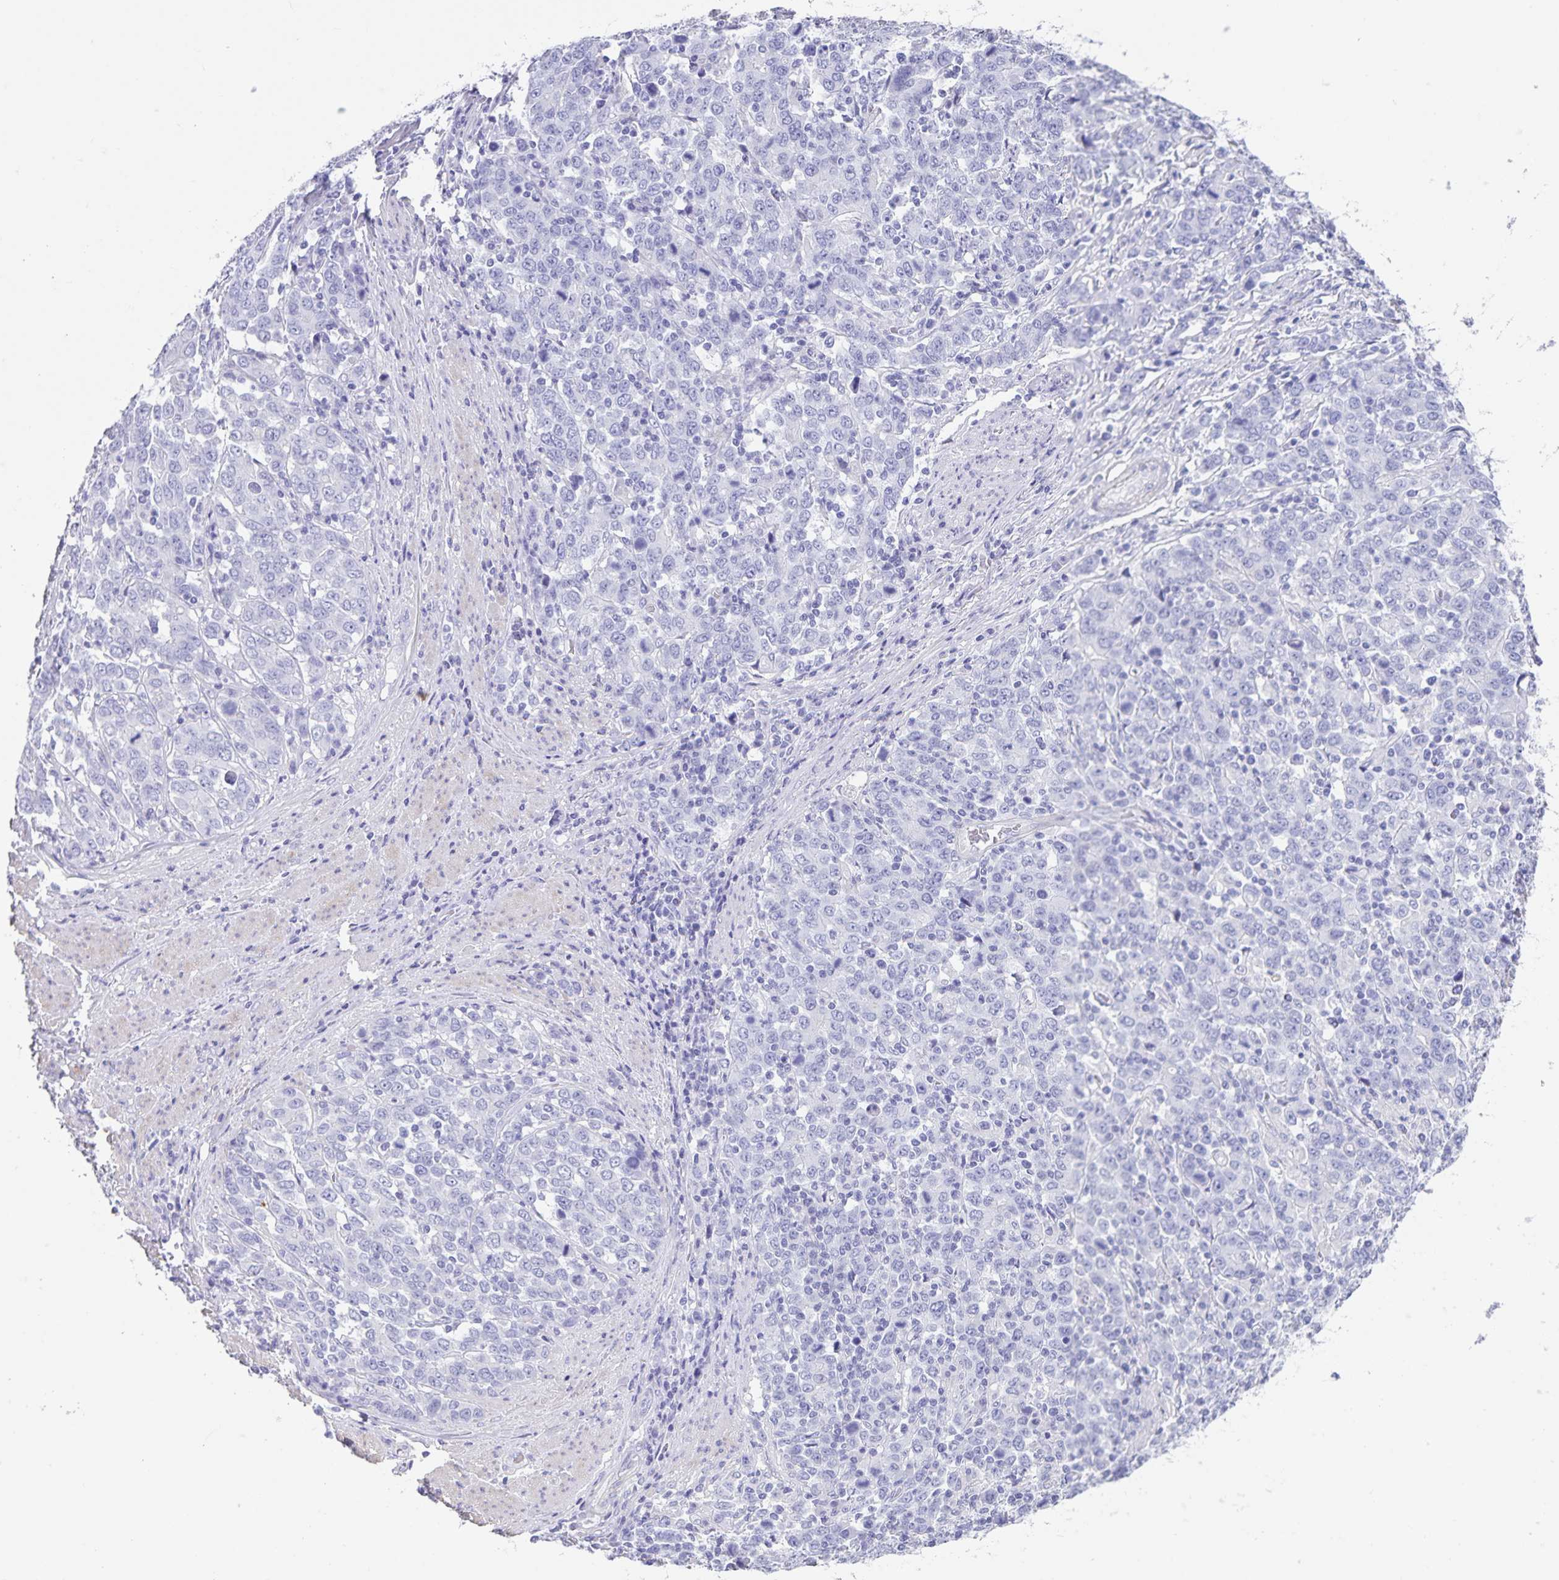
{"staining": {"intensity": "negative", "quantity": "none", "location": "none"}, "tissue": "stomach cancer", "cell_type": "Tumor cells", "image_type": "cancer", "snomed": [{"axis": "morphology", "description": "Adenocarcinoma, NOS"}, {"axis": "topography", "description": "Stomach, upper"}], "caption": "Immunohistochemistry (IHC) of stomach adenocarcinoma displays no expression in tumor cells. The staining was performed using DAB to visualize the protein expression in brown, while the nuclei were stained in blue with hematoxylin (Magnification: 20x).", "gene": "C11orf42", "patient": {"sex": "male", "age": 69}}